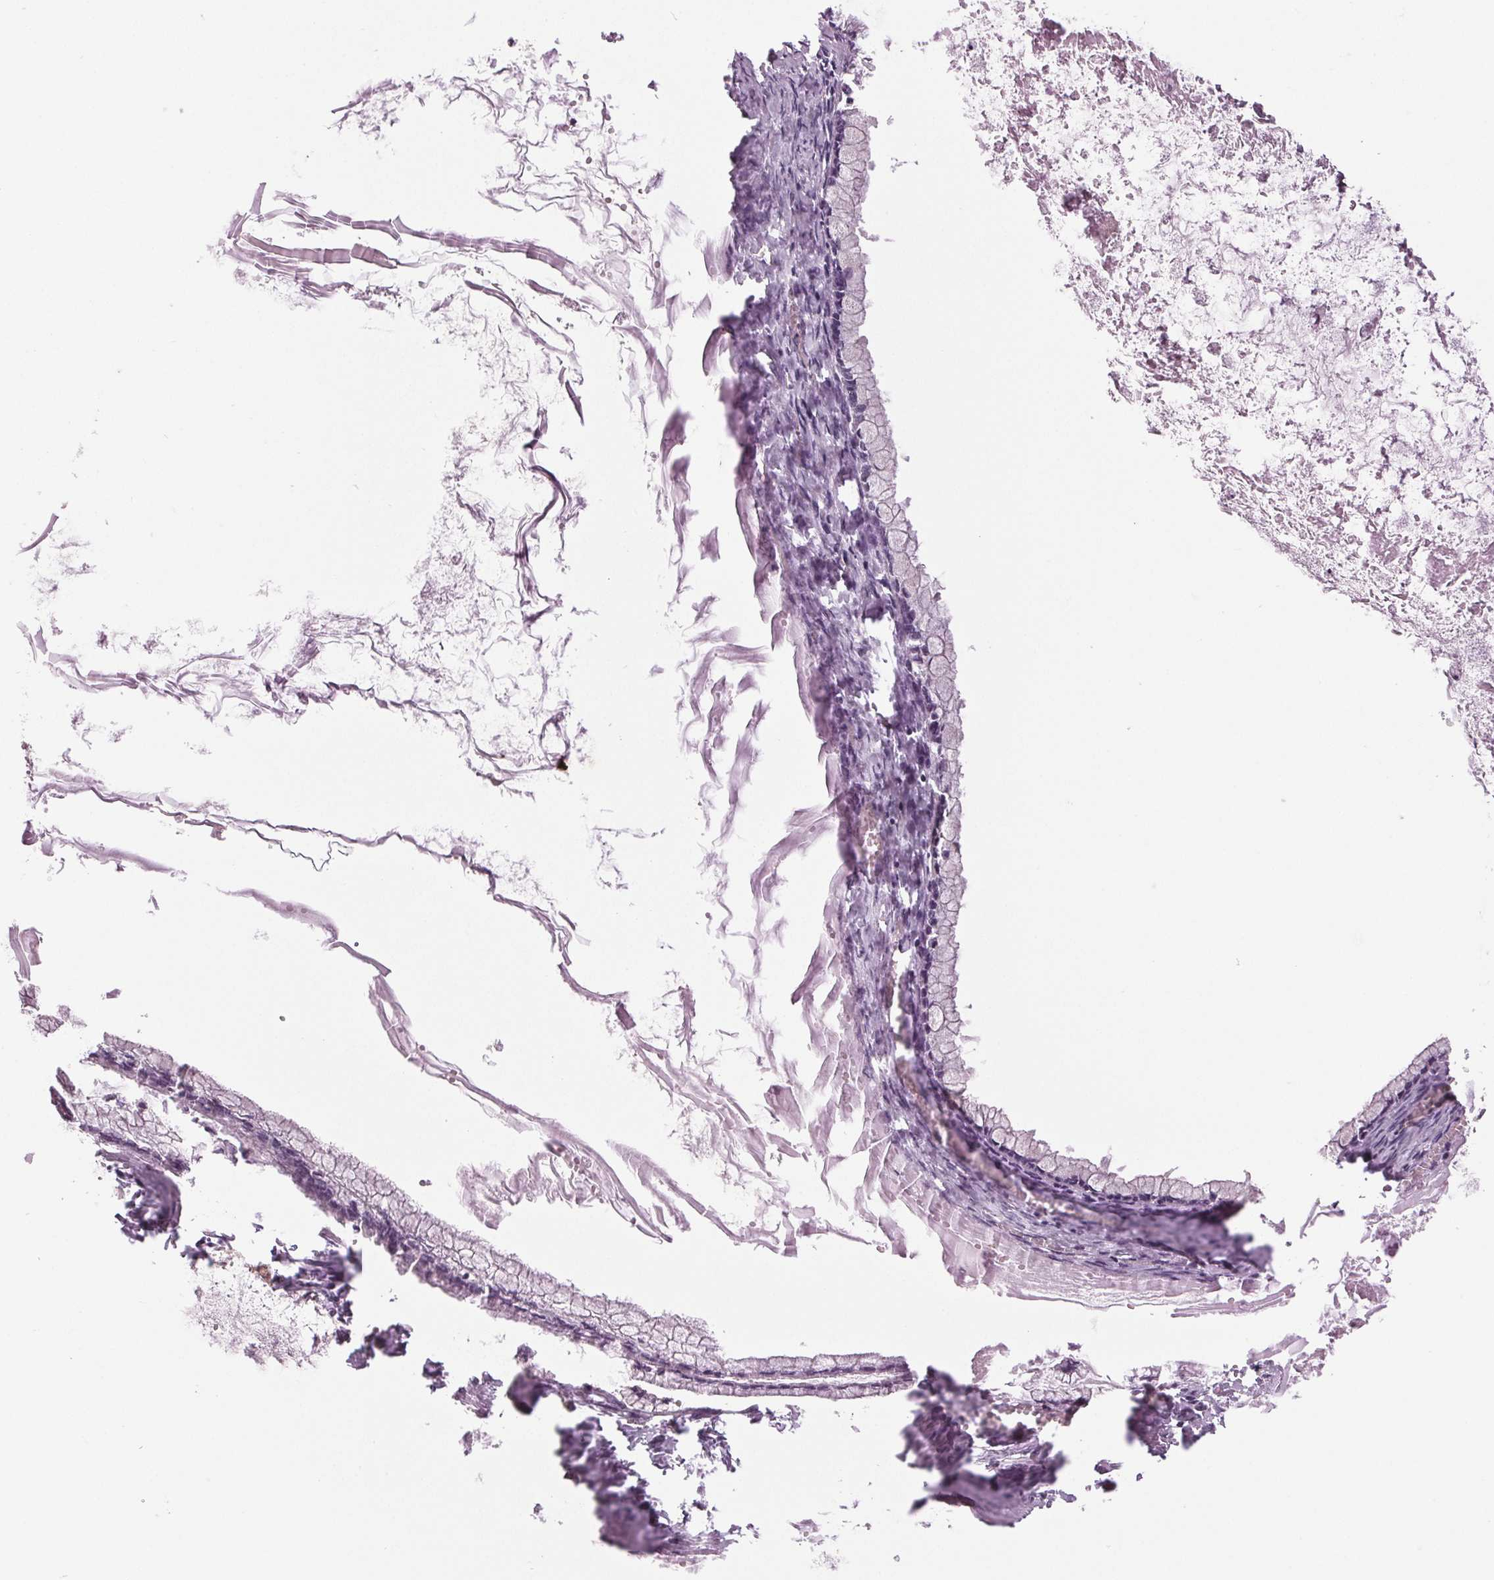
{"staining": {"intensity": "weak", "quantity": "25%-75%", "location": "cytoplasmic/membranous"}, "tissue": "ovarian cancer", "cell_type": "Tumor cells", "image_type": "cancer", "snomed": [{"axis": "morphology", "description": "Cystadenocarcinoma, mucinous, NOS"}, {"axis": "topography", "description": "Ovary"}], "caption": "Protein expression analysis of human ovarian mucinous cystadenocarcinoma reveals weak cytoplasmic/membranous expression in approximately 25%-75% of tumor cells. (Stains: DAB in brown, nuclei in blue, Microscopy: brightfield microscopy at high magnification).", "gene": "STAT3", "patient": {"sex": "female", "age": 67}}